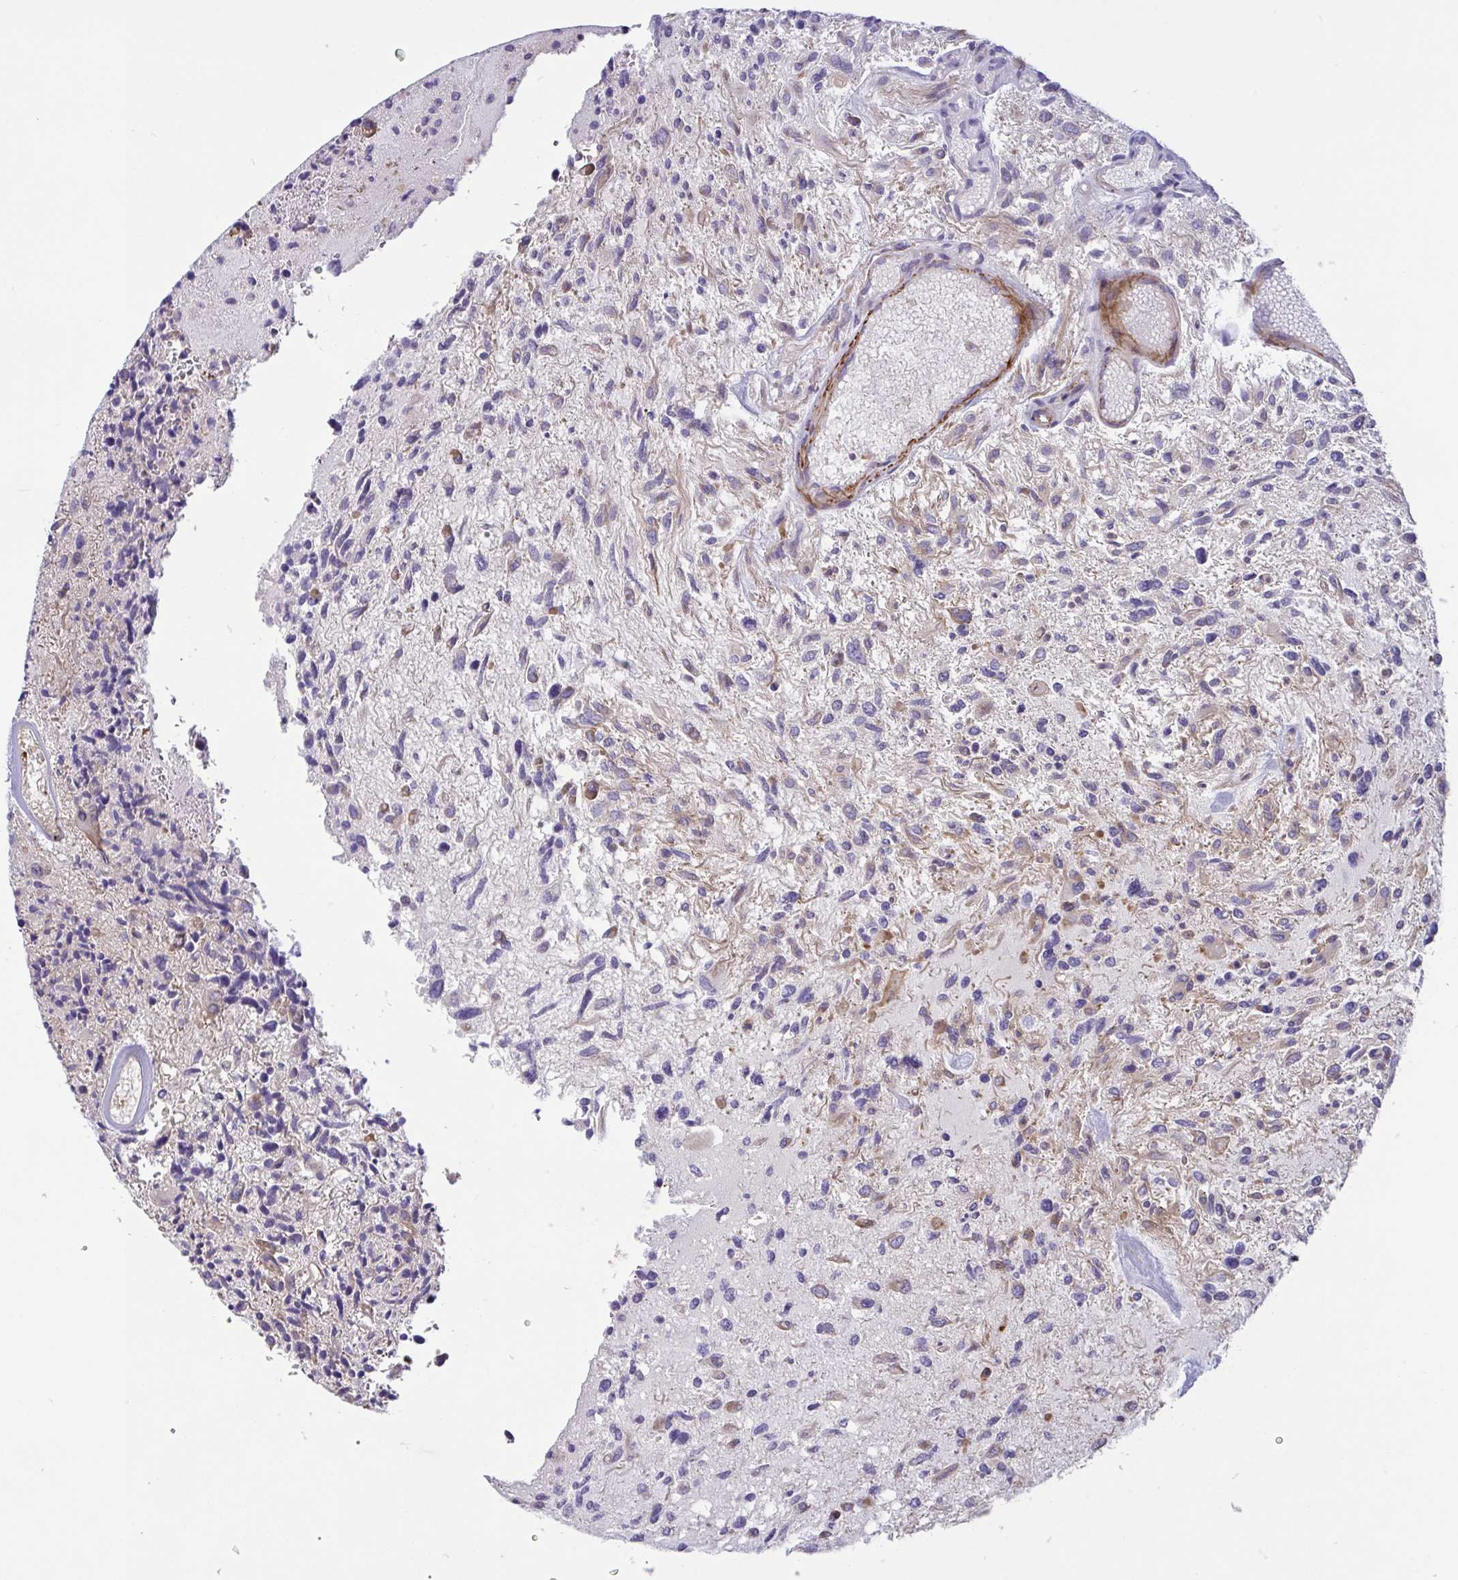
{"staining": {"intensity": "negative", "quantity": "none", "location": "none"}, "tissue": "glioma", "cell_type": "Tumor cells", "image_type": "cancer", "snomed": [{"axis": "morphology", "description": "Glioma, malignant, High grade"}, {"axis": "topography", "description": "Brain"}], "caption": "Tumor cells are negative for brown protein staining in glioma.", "gene": "TANK", "patient": {"sex": "female", "age": 11}}